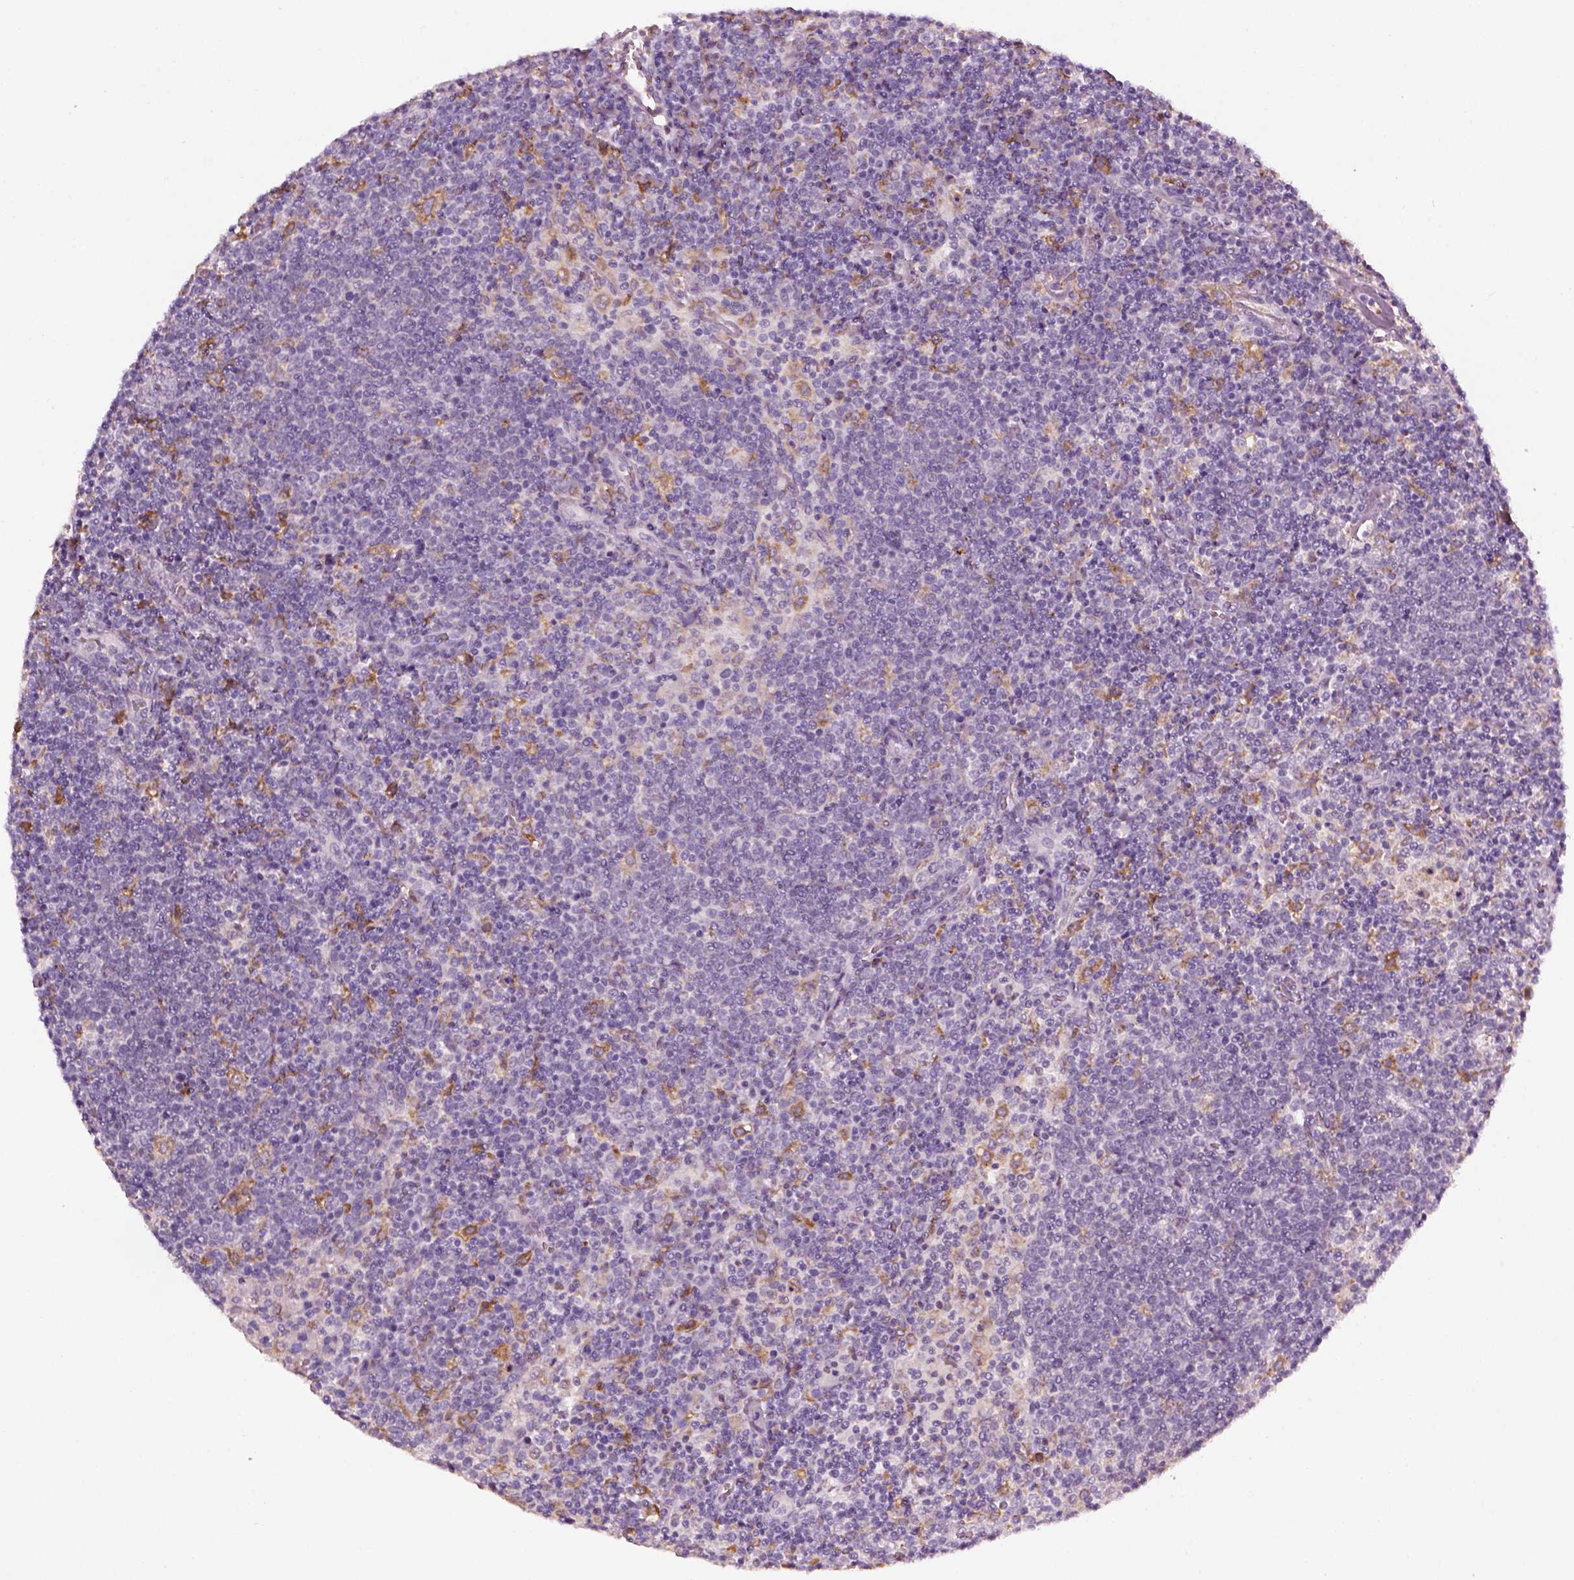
{"staining": {"intensity": "negative", "quantity": "none", "location": "none"}, "tissue": "lymphoma", "cell_type": "Tumor cells", "image_type": "cancer", "snomed": [{"axis": "morphology", "description": "Malignant lymphoma, non-Hodgkin's type, High grade"}, {"axis": "topography", "description": "Lymph node"}], "caption": "High magnification brightfield microscopy of malignant lymphoma, non-Hodgkin's type (high-grade) stained with DAB (brown) and counterstained with hematoxylin (blue): tumor cells show no significant expression.", "gene": "TMEM231", "patient": {"sex": "male", "age": 61}}